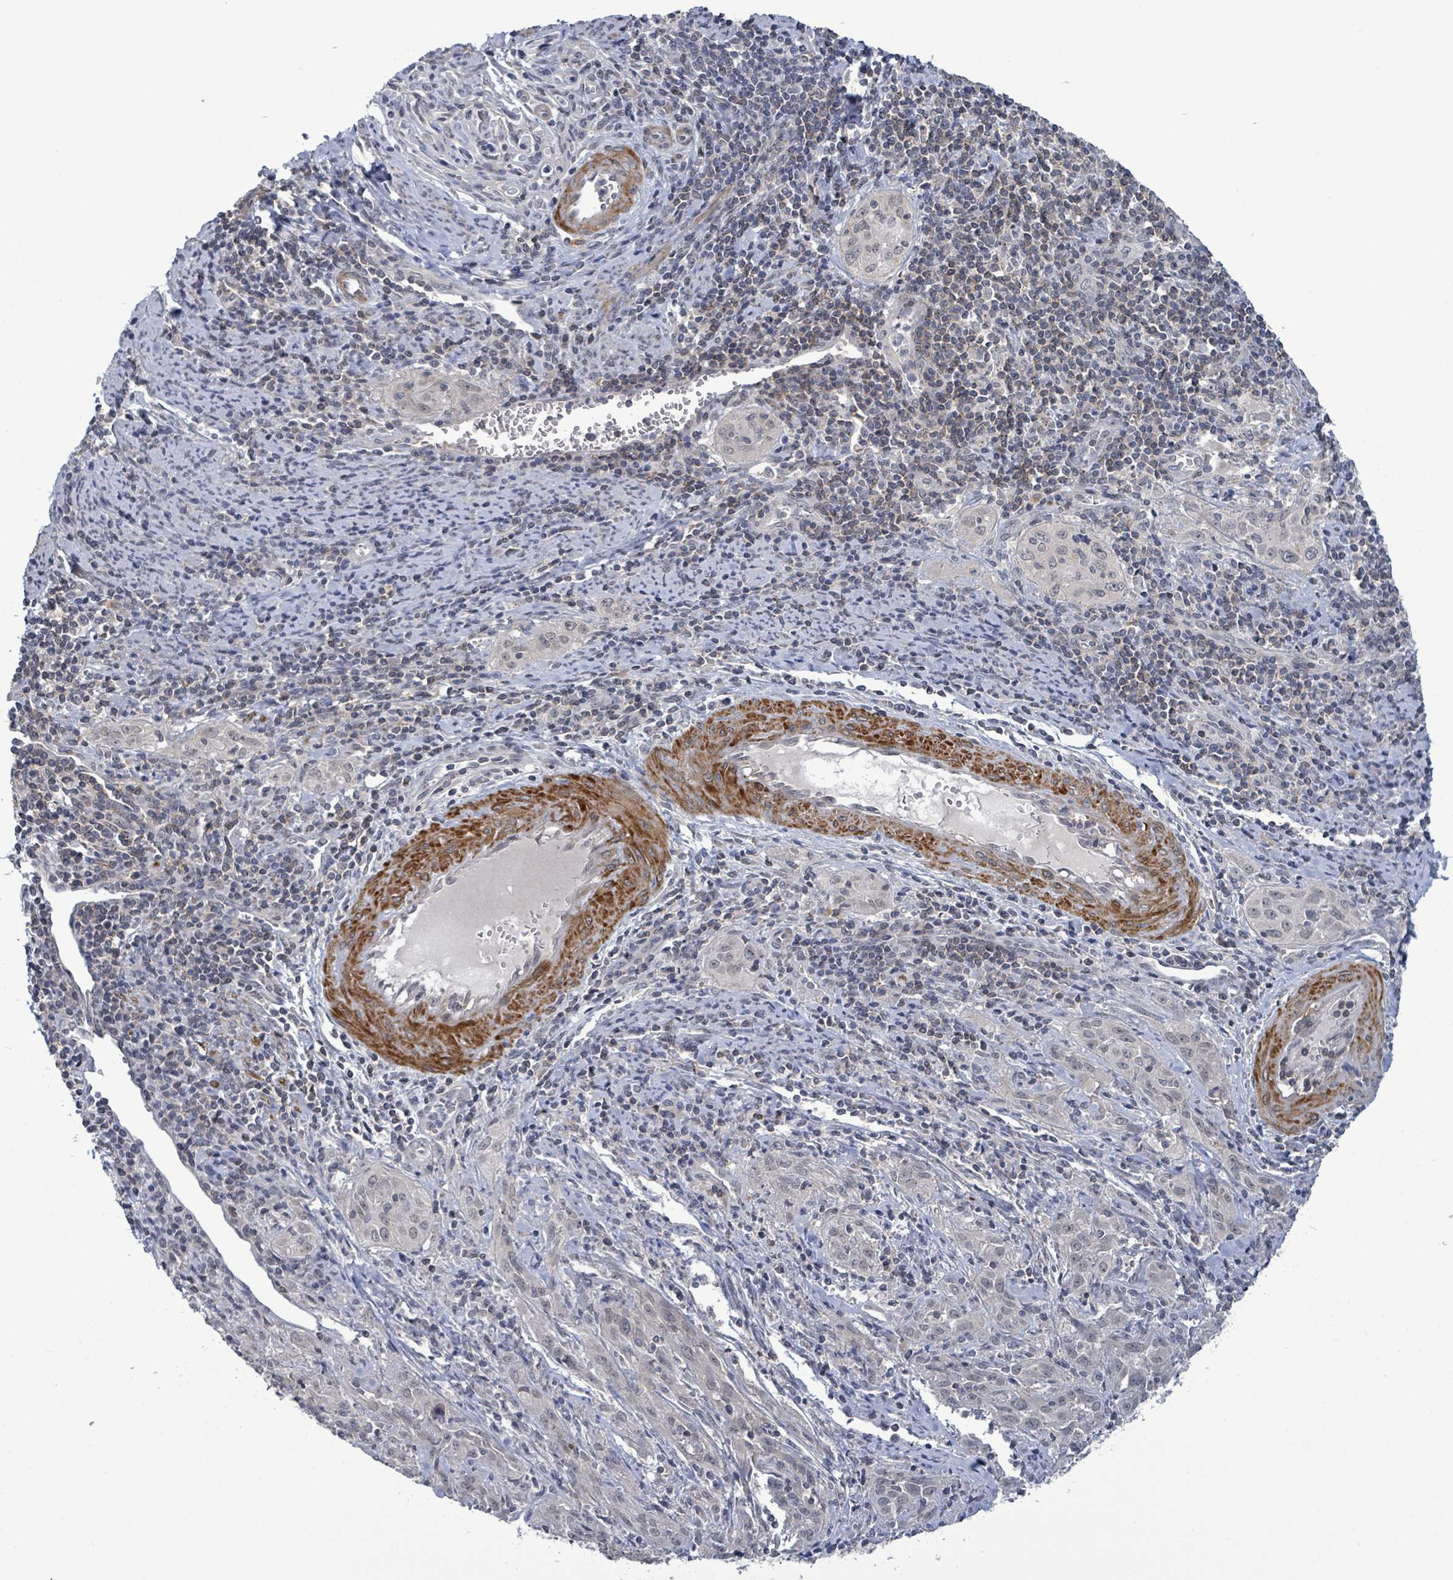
{"staining": {"intensity": "negative", "quantity": "none", "location": "none"}, "tissue": "cervical cancer", "cell_type": "Tumor cells", "image_type": "cancer", "snomed": [{"axis": "morphology", "description": "Squamous cell carcinoma, NOS"}, {"axis": "topography", "description": "Cervix"}], "caption": "DAB immunohistochemical staining of cervical cancer demonstrates no significant expression in tumor cells.", "gene": "AMMECR1", "patient": {"sex": "female", "age": 57}}